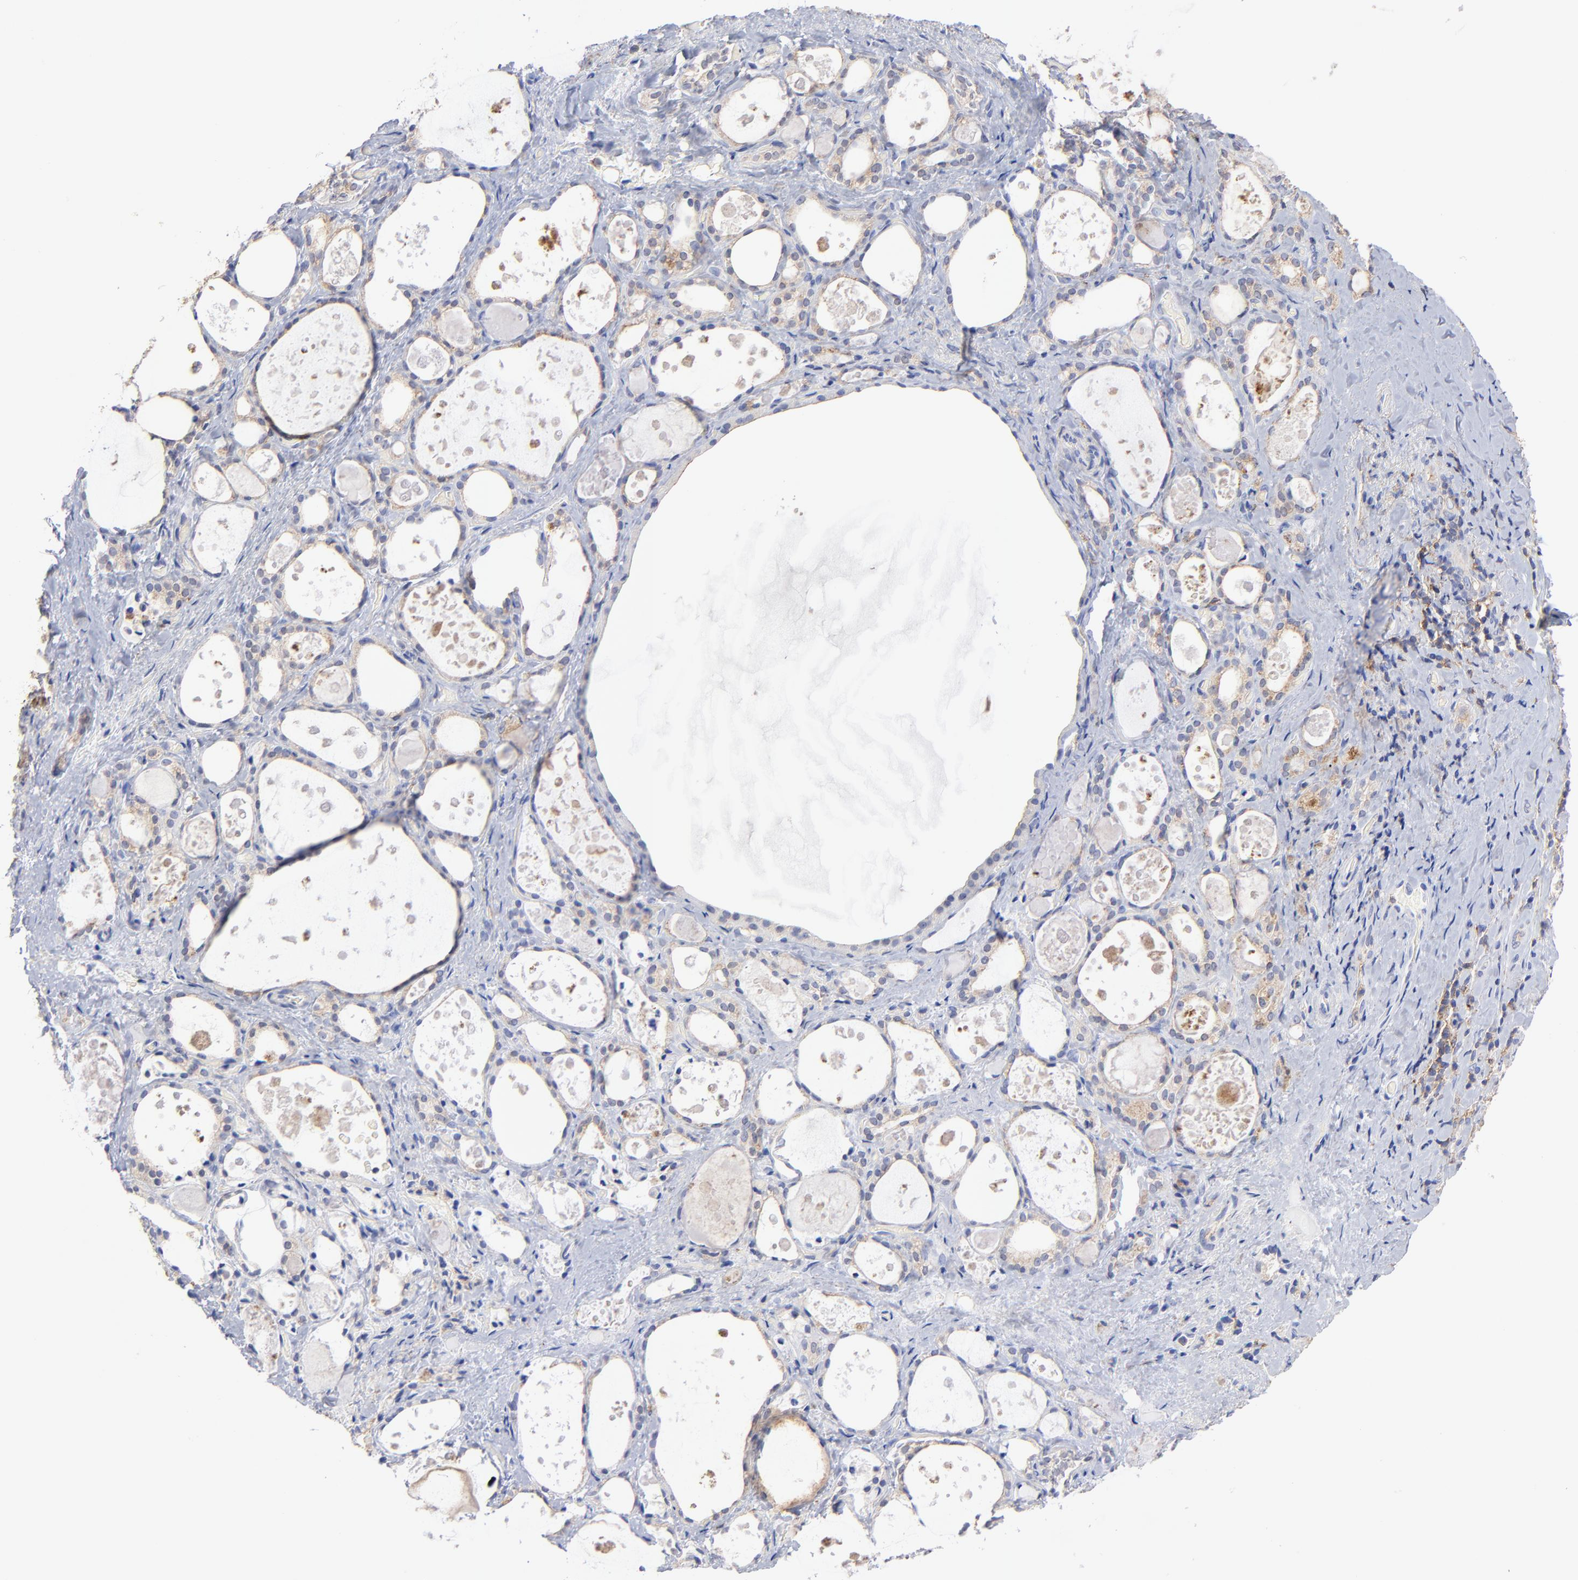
{"staining": {"intensity": "negative", "quantity": "none", "location": "none"}, "tissue": "thyroid gland", "cell_type": "Glandular cells", "image_type": "normal", "snomed": [{"axis": "morphology", "description": "Normal tissue, NOS"}, {"axis": "topography", "description": "Thyroid gland"}], "caption": "Glandular cells show no significant protein positivity in unremarkable thyroid gland. (Stains: DAB IHC with hematoxylin counter stain, Microscopy: brightfield microscopy at high magnification).", "gene": "ASL", "patient": {"sex": "female", "age": 75}}